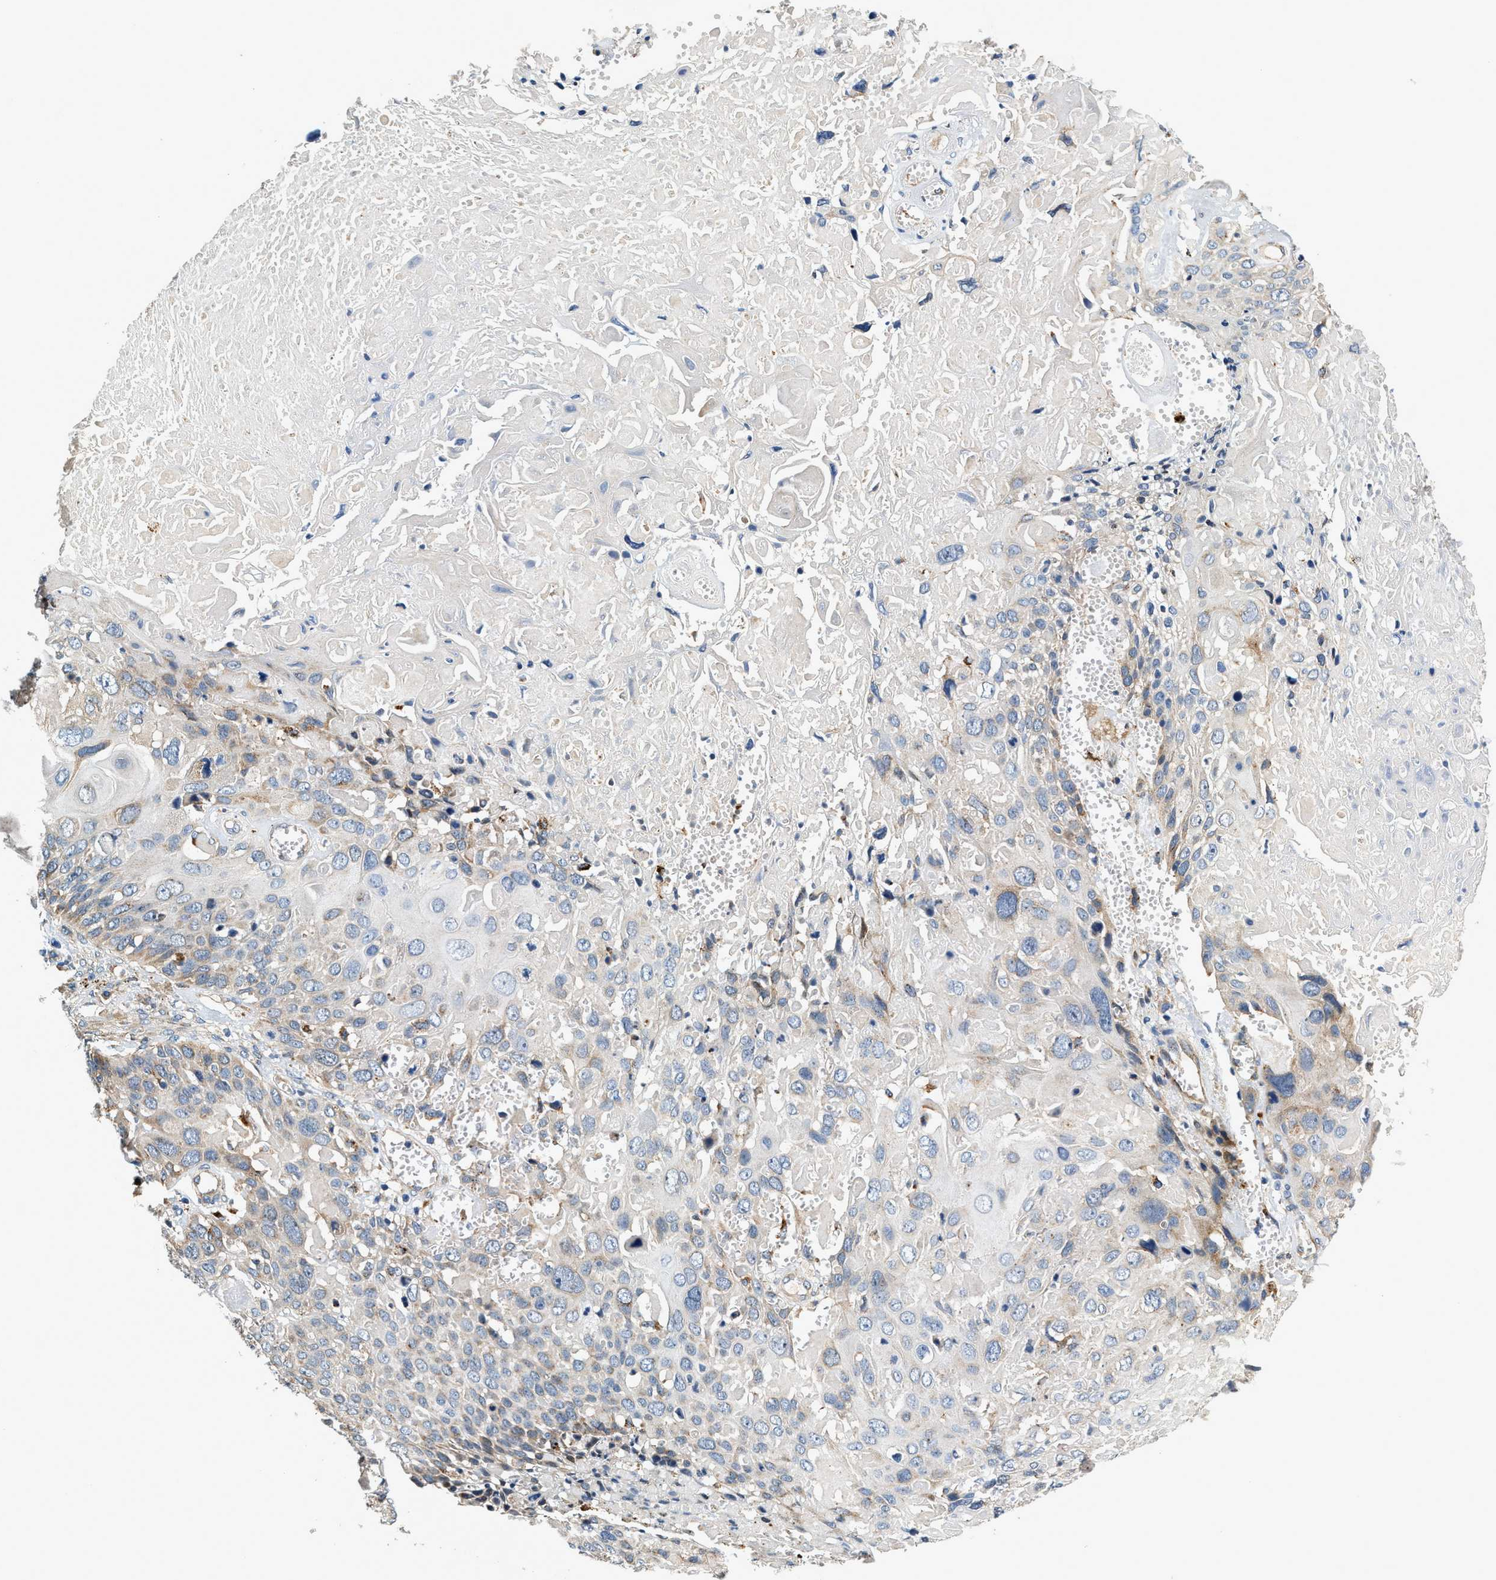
{"staining": {"intensity": "negative", "quantity": "none", "location": "none"}, "tissue": "cervical cancer", "cell_type": "Tumor cells", "image_type": "cancer", "snomed": [{"axis": "morphology", "description": "Squamous cell carcinoma, NOS"}, {"axis": "topography", "description": "Cervix"}], "caption": "This is a image of immunohistochemistry (IHC) staining of squamous cell carcinoma (cervical), which shows no staining in tumor cells.", "gene": "DUSP10", "patient": {"sex": "female", "age": 74}}